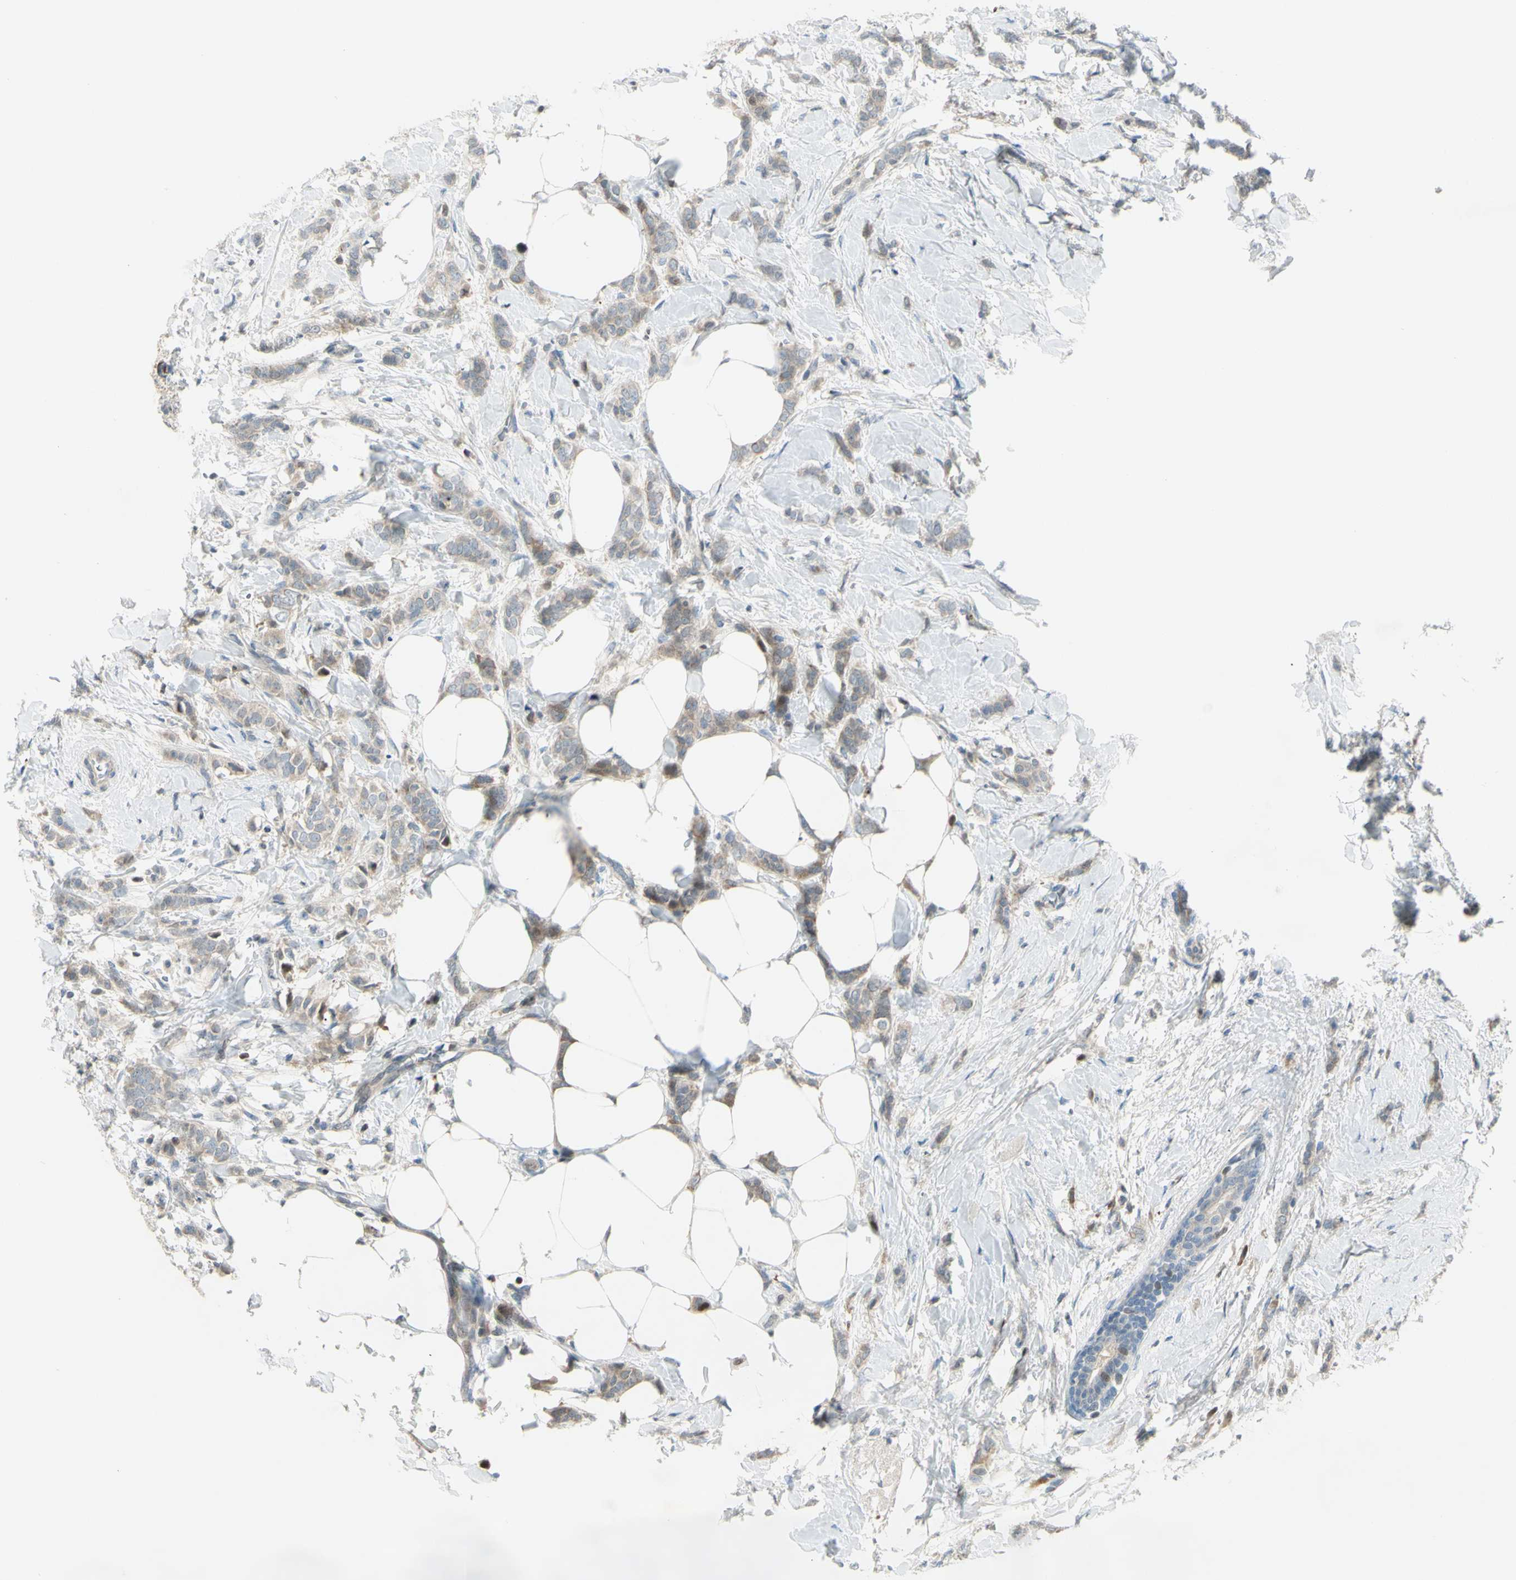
{"staining": {"intensity": "weak", "quantity": ">75%", "location": "cytoplasmic/membranous"}, "tissue": "breast cancer", "cell_type": "Tumor cells", "image_type": "cancer", "snomed": [{"axis": "morphology", "description": "Lobular carcinoma, in situ"}, {"axis": "morphology", "description": "Lobular carcinoma"}, {"axis": "topography", "description": "Breast"}], "caption": "High-power microscopy captured an immunohistochemistry (IHC) photomicrograph of breast lobular carcinoma, revealing weak cytoplasmic/membranous positivity in approximately >75% of tumor cells.", "gene": "C1orf159", "patient": {"sex": "female", "age": 41}}